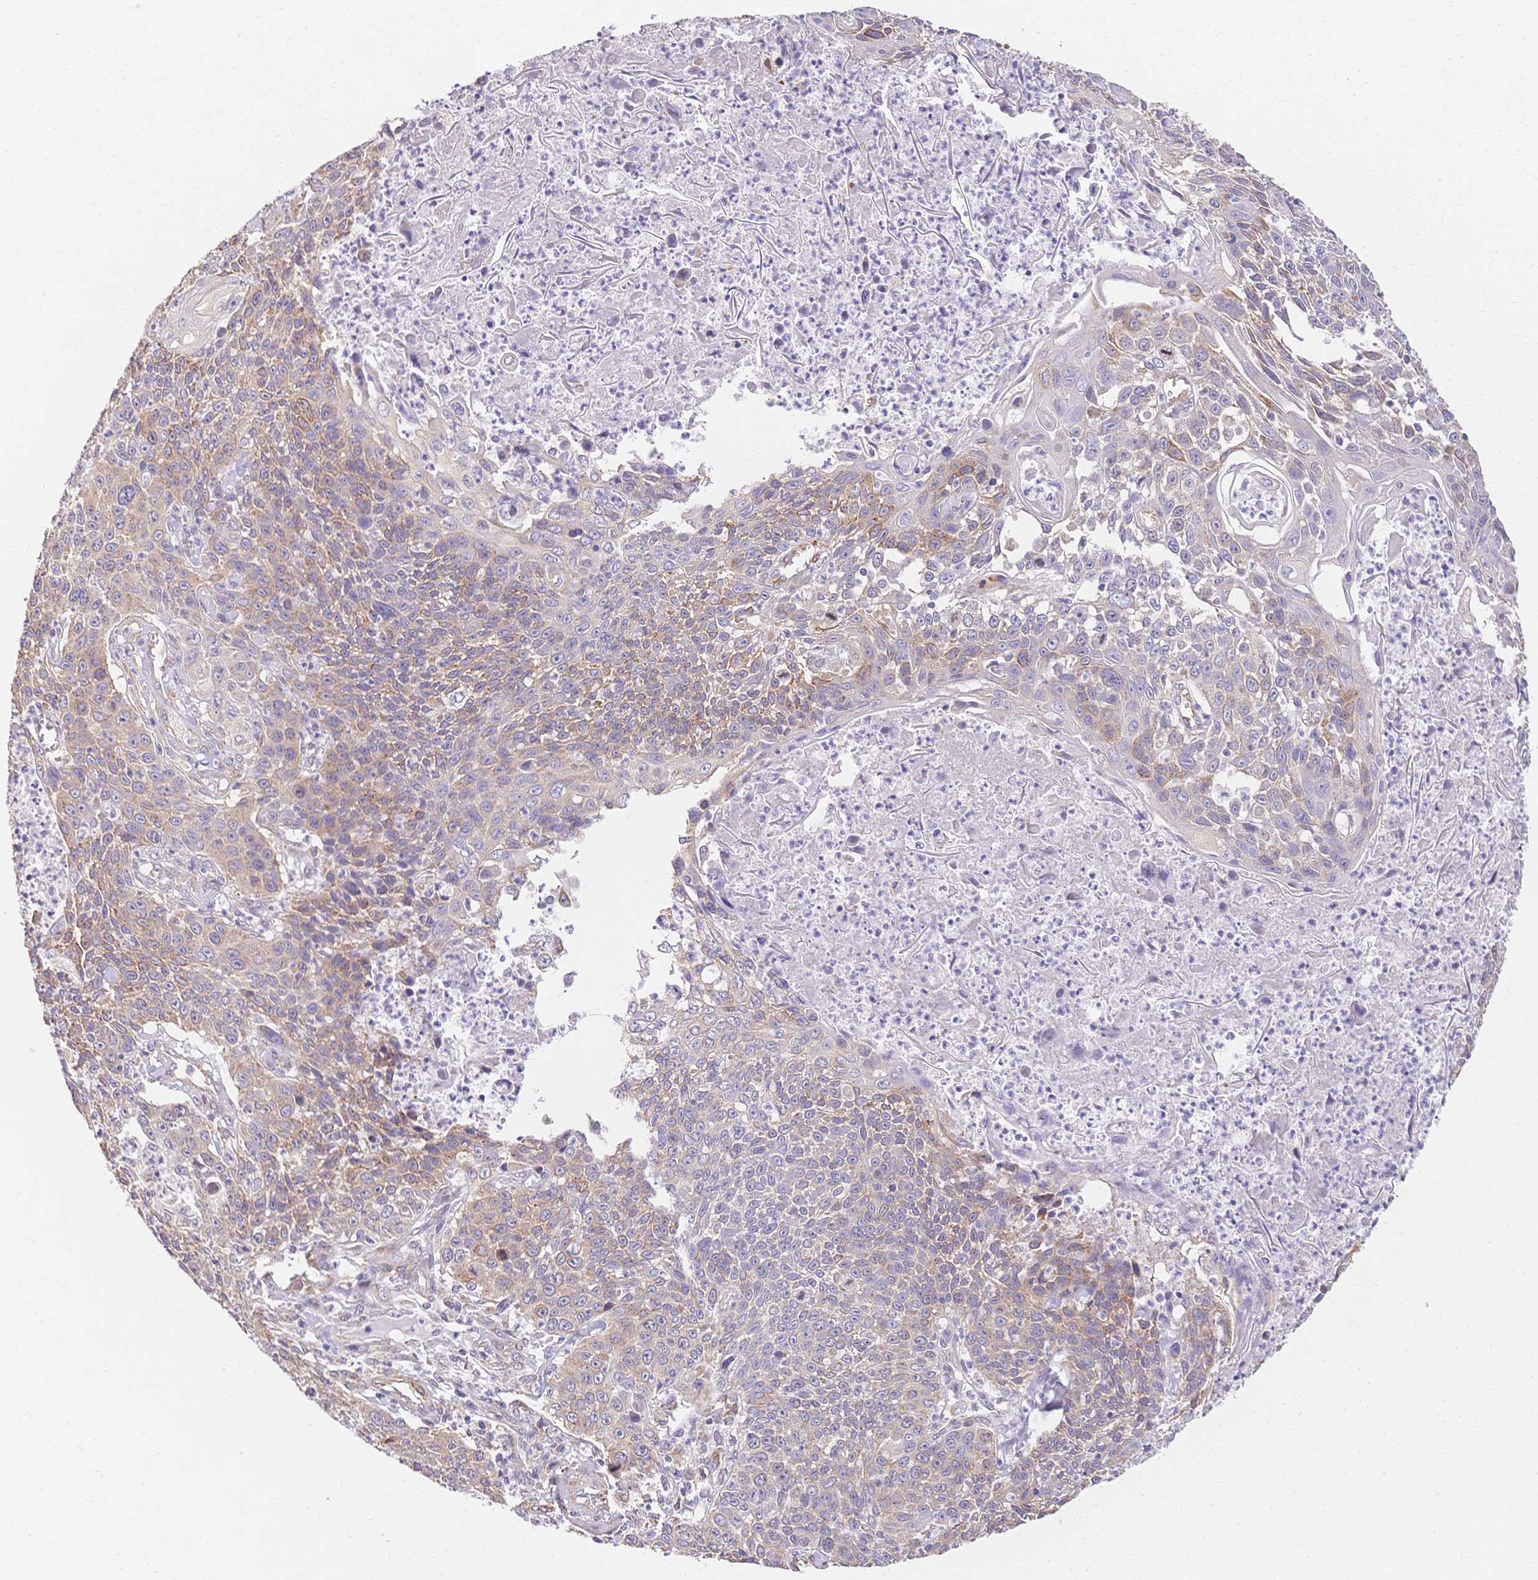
{"staining": {"intensity": "weak", "quantity": "25%-75%", "location": "cytoplasmic/membranous"}, "tissue": "lung cancer", "cell_type": "Tumor cells", "image_type": "cancer", "snomed": [{"axis": "morphology", "description": "Squamous cell carcinoma, NOS"}, {"axis": "morphology", "description": "Squamous cell carcinoma, metastatic, NOS"}, {"axis": "topography", "description": "Lung"}, {"axis": "topography", "description": "Pleura, NOS"}], "caption": "Immunohistochemical staining of lung cancer (metastatic squamous cell carcinoma) shows weak cytoplasmic/membranous protein positivity in approximately 25%-75% of tumor cells. Nuclei are stained in blue.", "gene": "HS3ST5", "patient": {"sex": "male", "age": 72}}